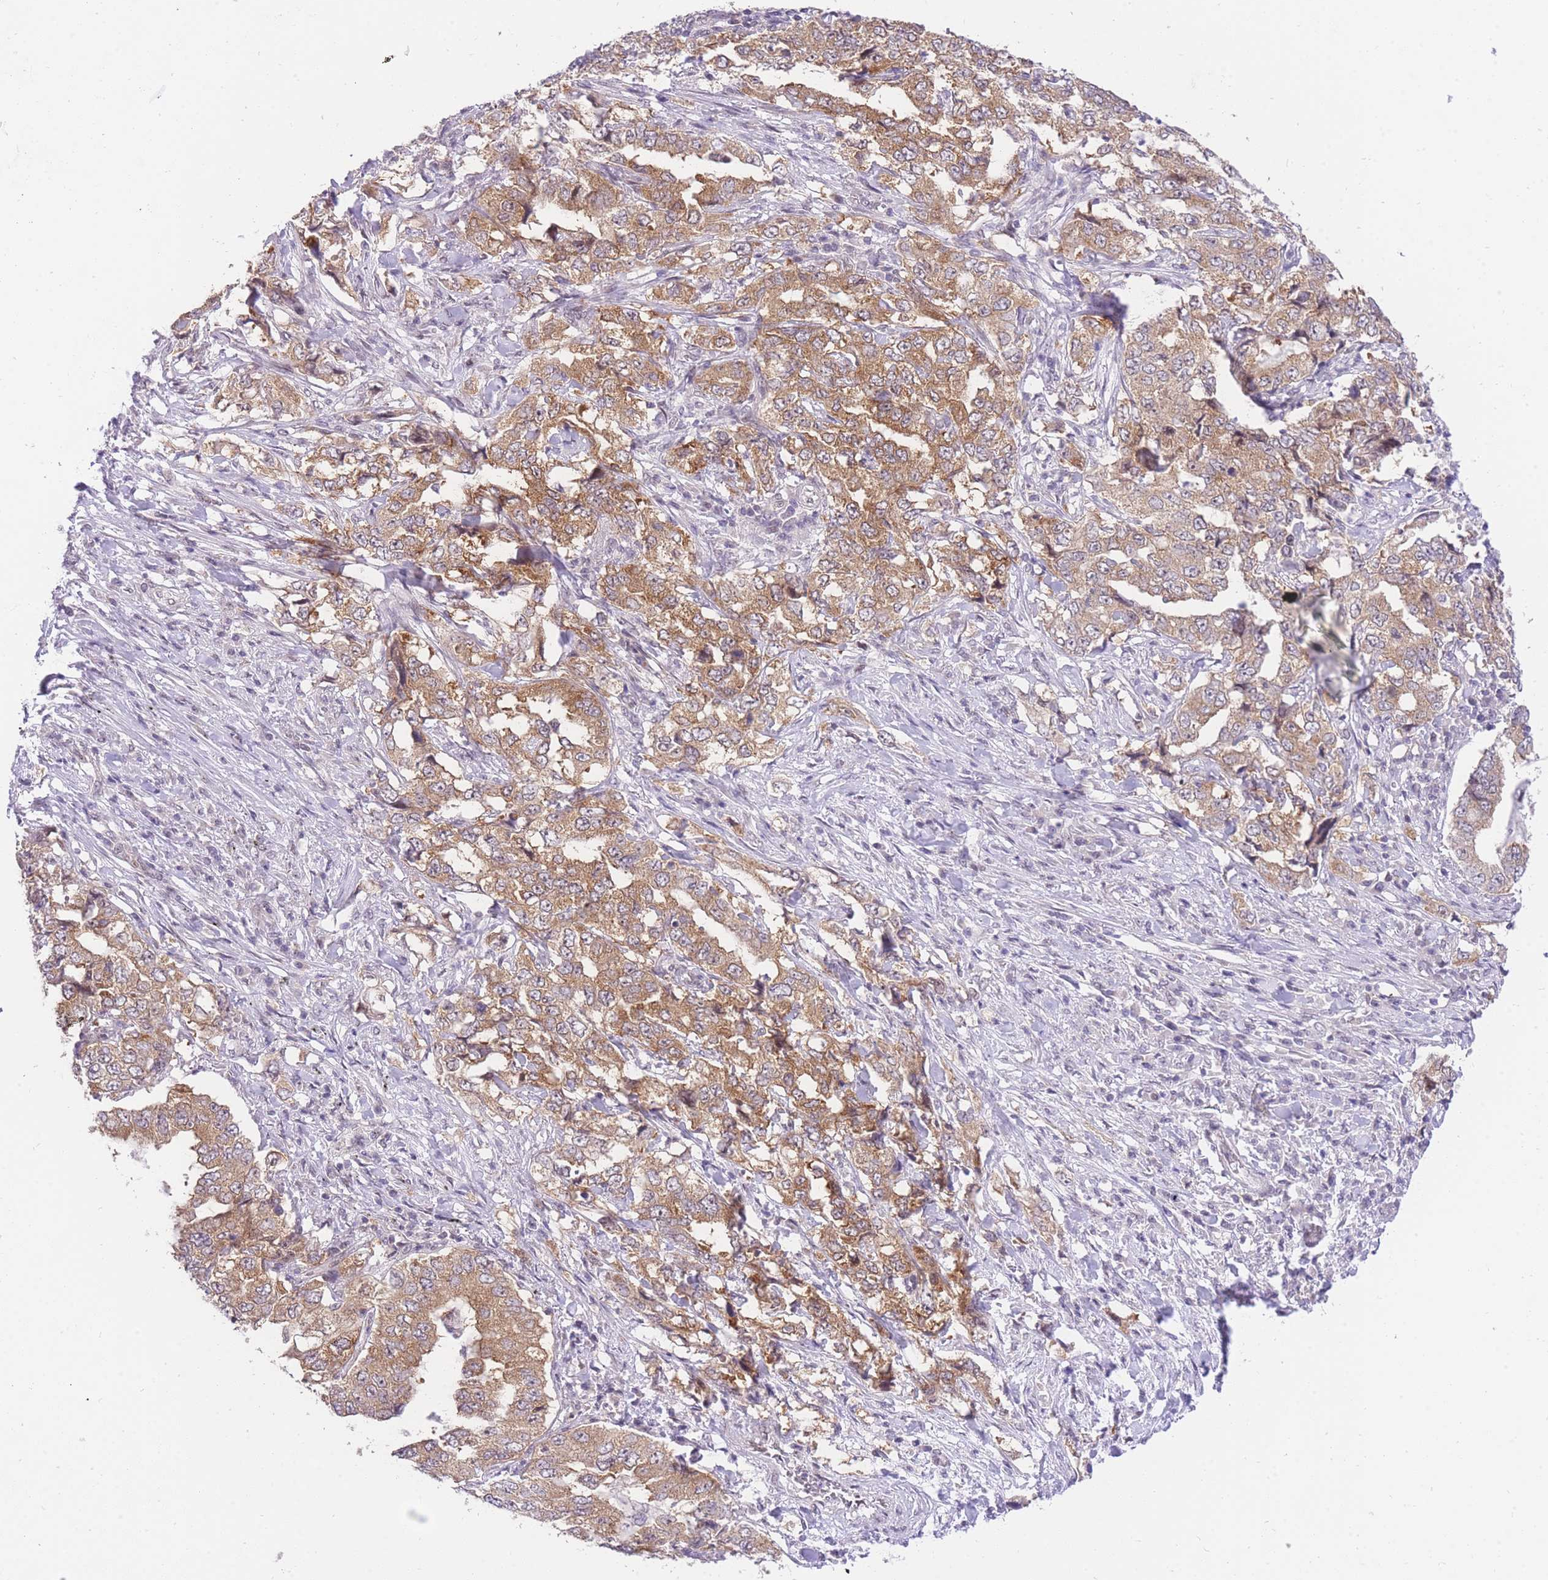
{"staining": {"intensity": "moderate", "quantity": ">75%", "location": "cytoplasmic/membranous"}, "tissue": "lung cancer", "cell_type": "Tumor cells", "image_type": "cancer", "snomed": [{"axis": "morphology", "description": "Adenocarcinoma, NOS"}, {"axis": "topography", "description": "Lung"}], "caption": "This micrograph displays immunohistochemistry (IHC) staining of human lung cancer (adenocarcinoma), with medium moderate cytoplasmic/membranous positivity in approximately >75% of tumor cells.", "gene": "STK39", "patient": {"sex": "female", "age": 51}}